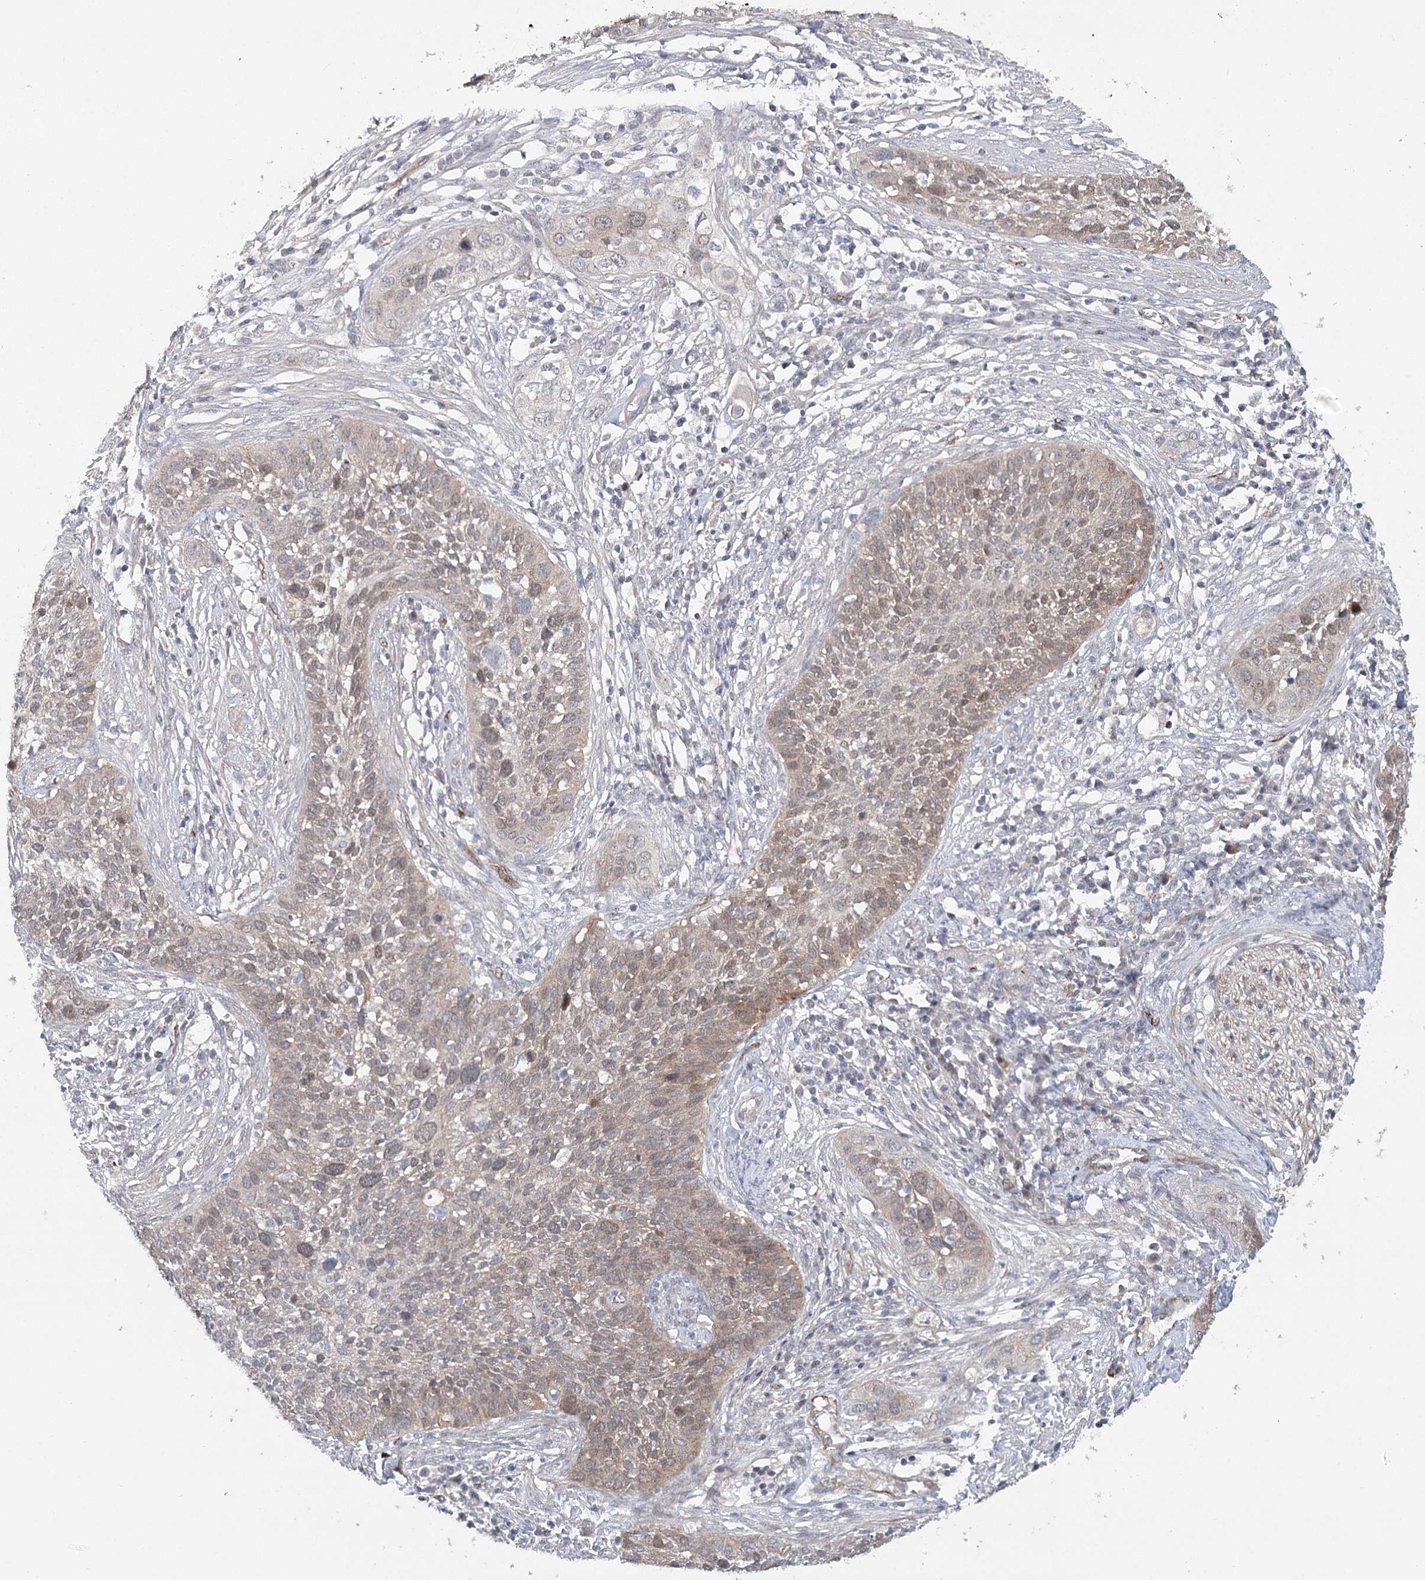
{"staining": {"intensity": "weak", "quantity": ">75%", "location": "cytoplasmic/membranous,nuclear"}, "tissue": "cervical cancer", "cell_type": "Tumor cells", "image_type": "cancer", "snomed": [{"axis": "morphology", "description": "Squamous cell carcinoma, NOS"}, {"axis": "topography", "description": "Cervix"}], "caption": "IHC photomicrograph of neoplastic tissue: human cervical cancer stained using immunohistochemistry (IHC) shows low levels of weak protein expression localized specifically in the cytoplasmic/membranous and nuclear of tumor cells, appearing as a cytoplasmic/membranous and nuclear brown color.", "gene": "MAP3K13", "patient": {"sex": "female", "age": 34}}